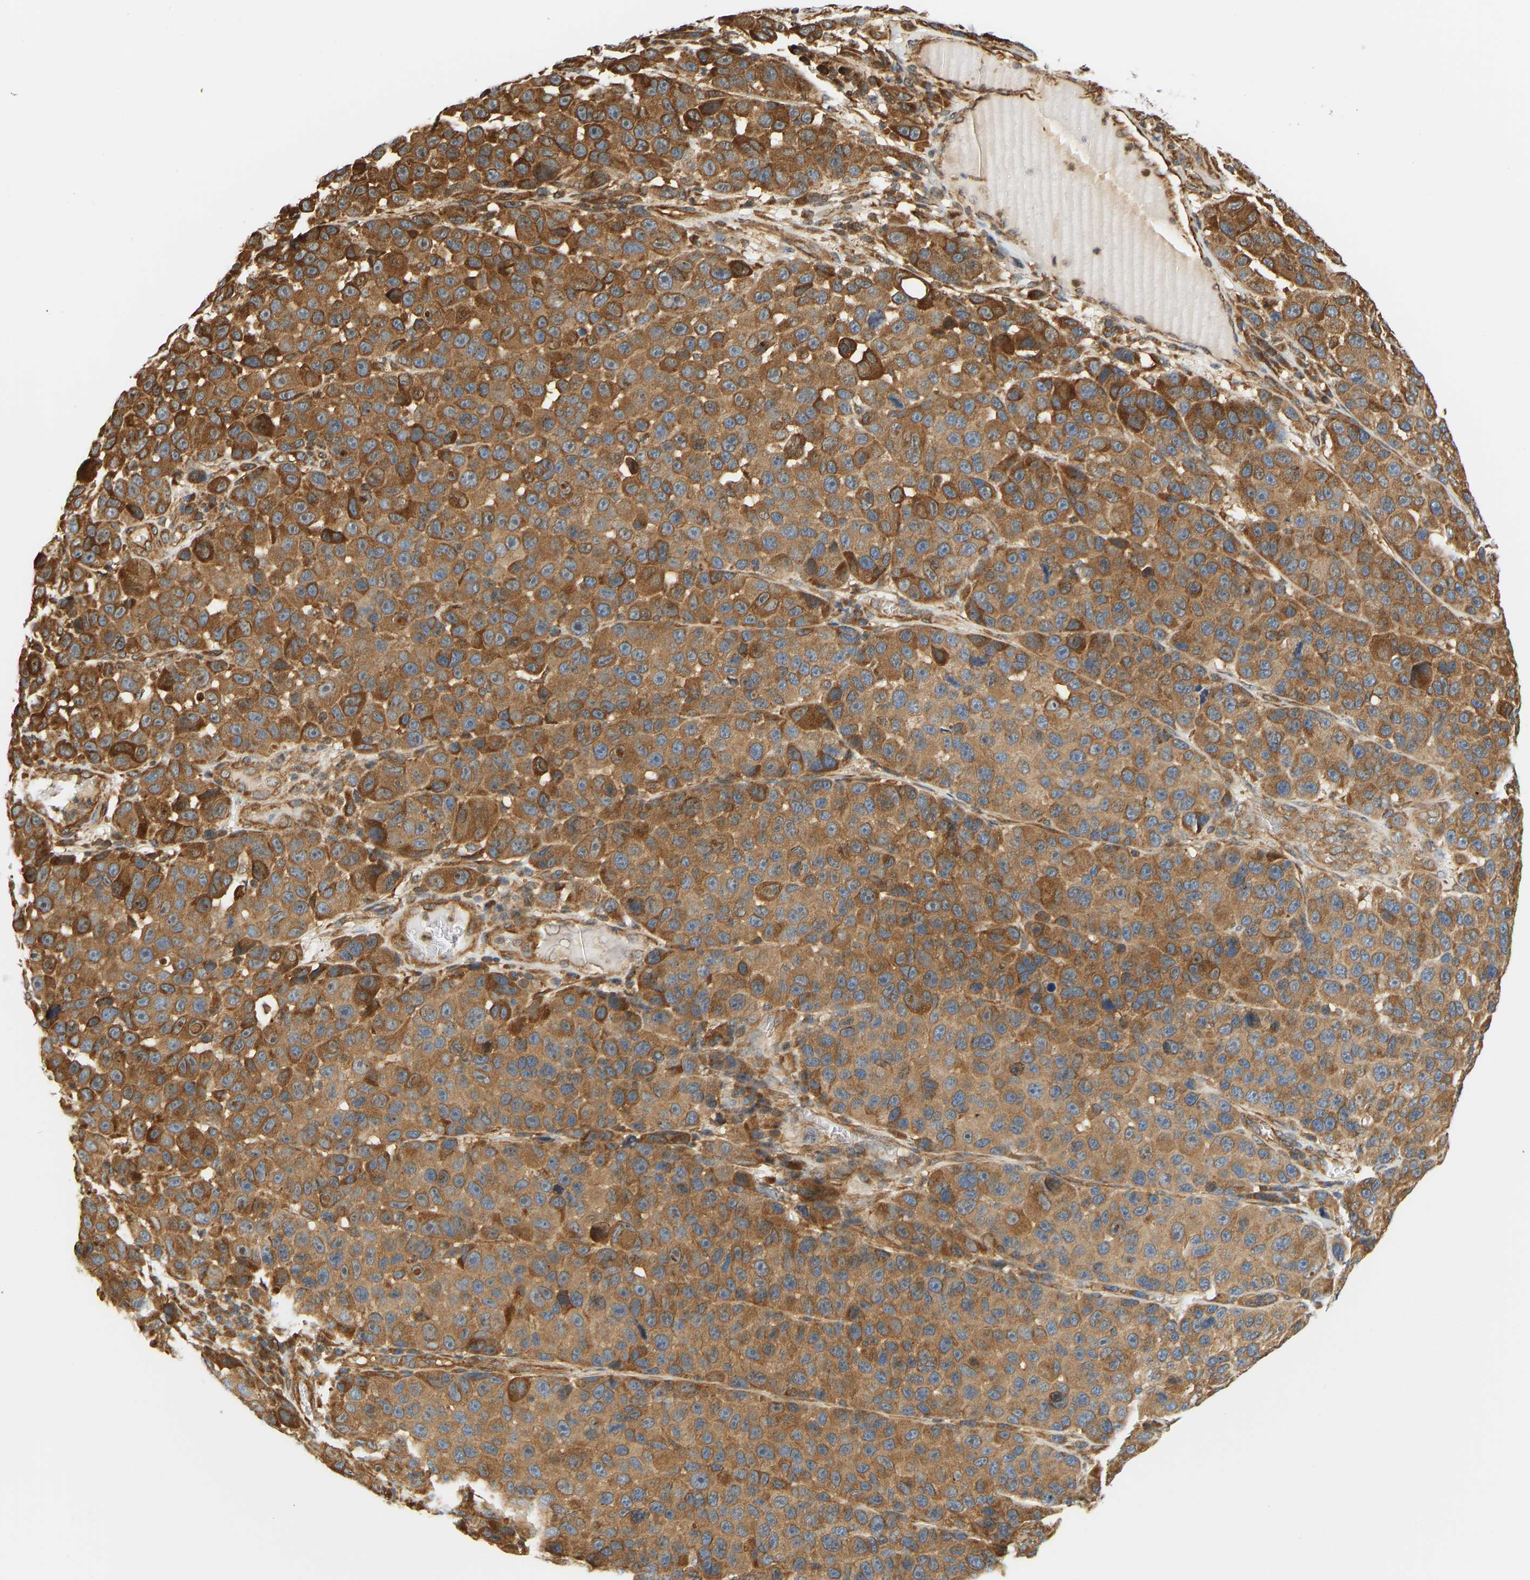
{"staining": {"intensity": "moderate", "quantity": ">75%", "location": "cytoplasmic/membranous"}, "tissue": "melanoma", "cell_type": "Tumor cells", "image_type": "cancer", "snomed": [{"axis": "morphology", "description": "Malignant melanoma, NOS"}, {"axis": "topography", "description": "Skin"}], "caption": "Protein expression analysis of human malignant melanoma reveals moderate cytoplasmic/membranous staining in approximately >75% of tumor cells.", "gene": "CEP57", "patient": {"sex": "male", "age": 53}}